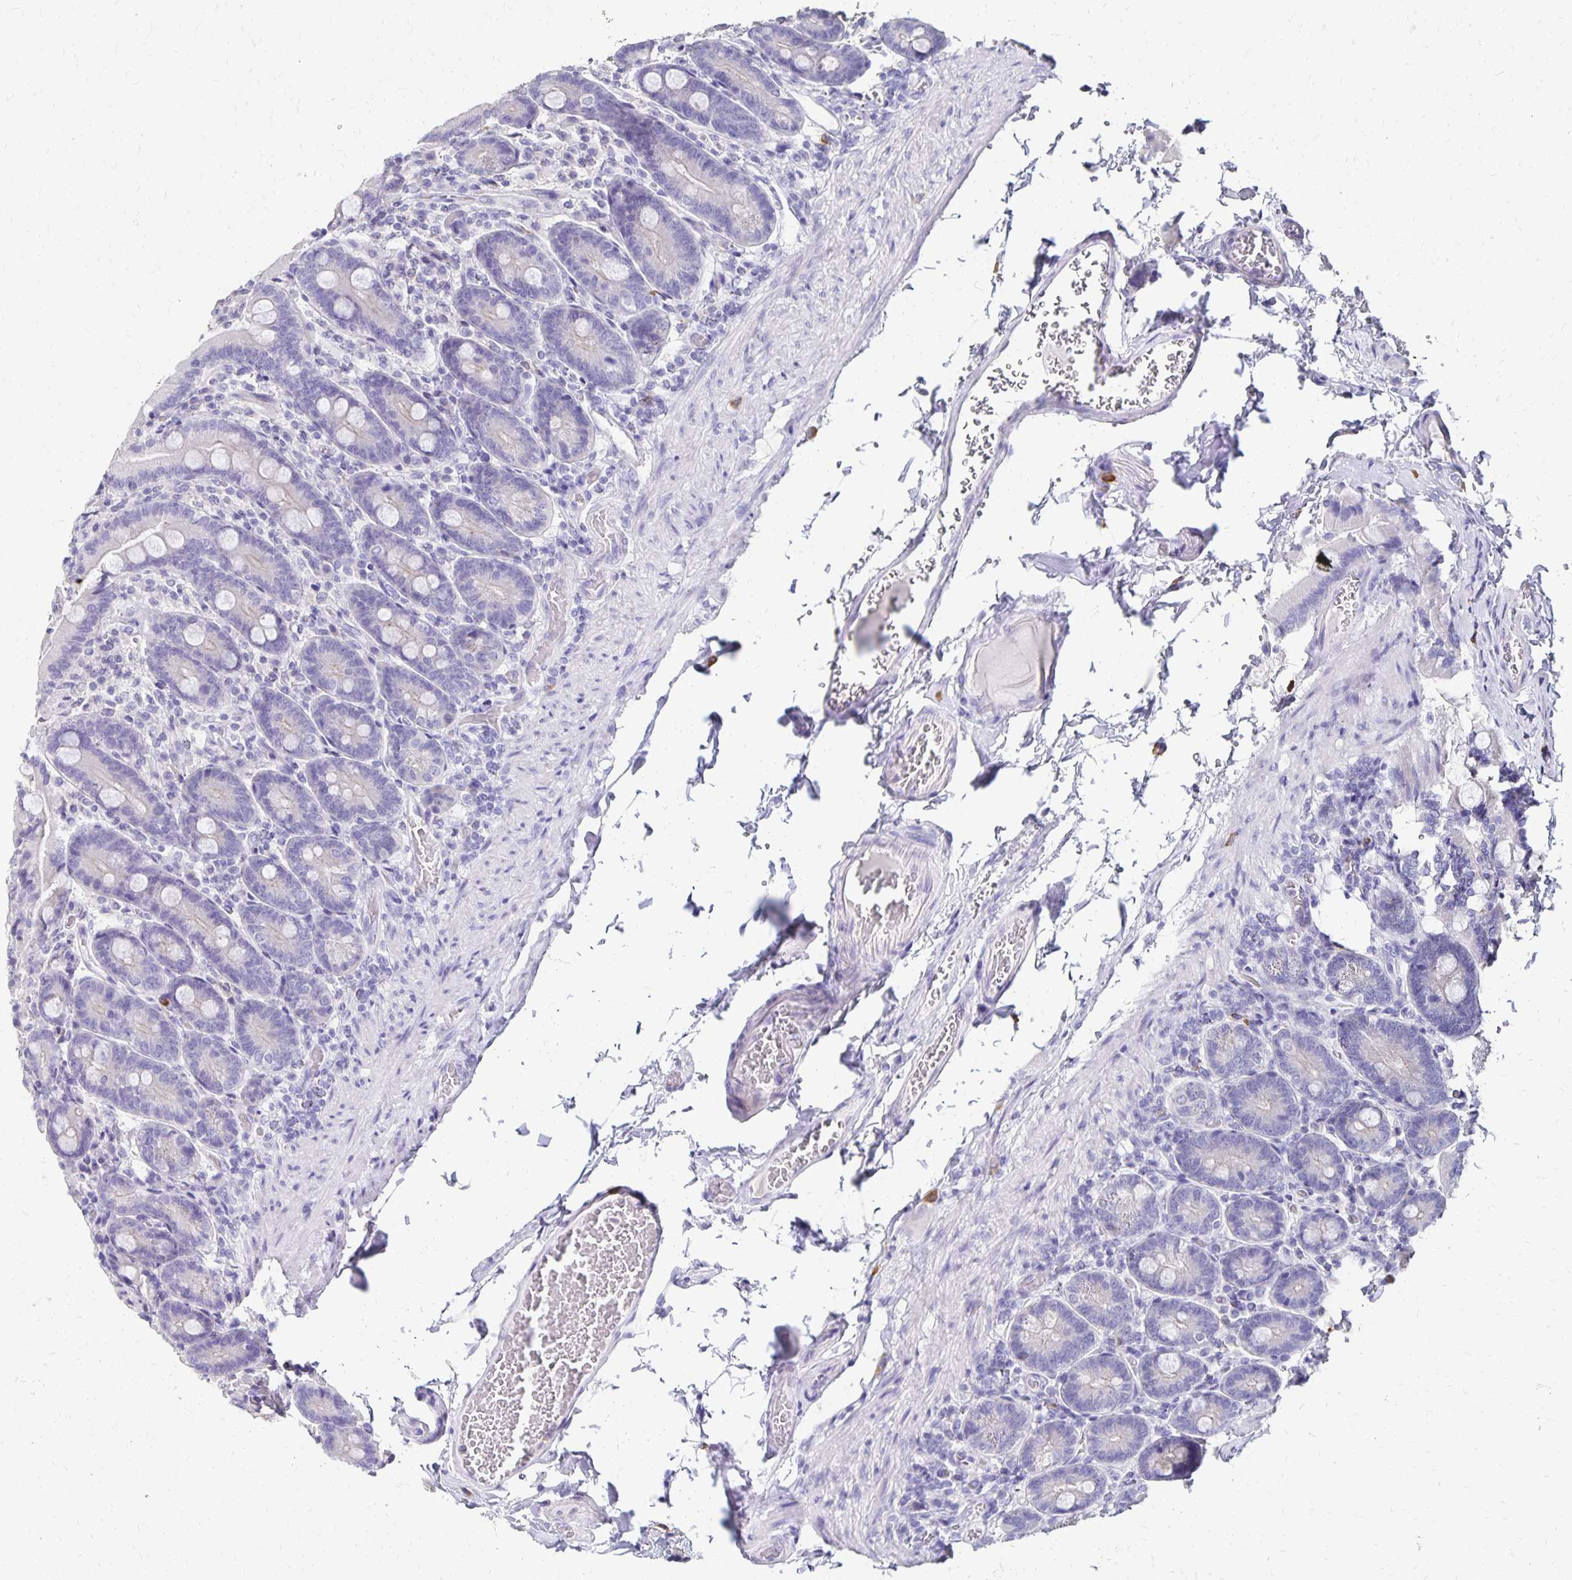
{"staining": {"intensity": "negative", "quantity": "none", "location": "none"}, "tissue": "duodenum", "cell_type": "Glandular cells", "image_type": "normal", "snomed": [{"axis": "morphology", "description": "Normal tissue, NOS"}, {"axis": "topography", "description": "Duodenum"}], "caption": "Immunohistochemistry (IHC) image of unremarkable human duodenum stained for a protein (brown), which demonstrates no staining in glandular cells. (DAB (3,3'-diaminobenzidine) IHC, high magnification).", "gene": "DYNLT4", "patient": {"sex": "female", "age": 62}}